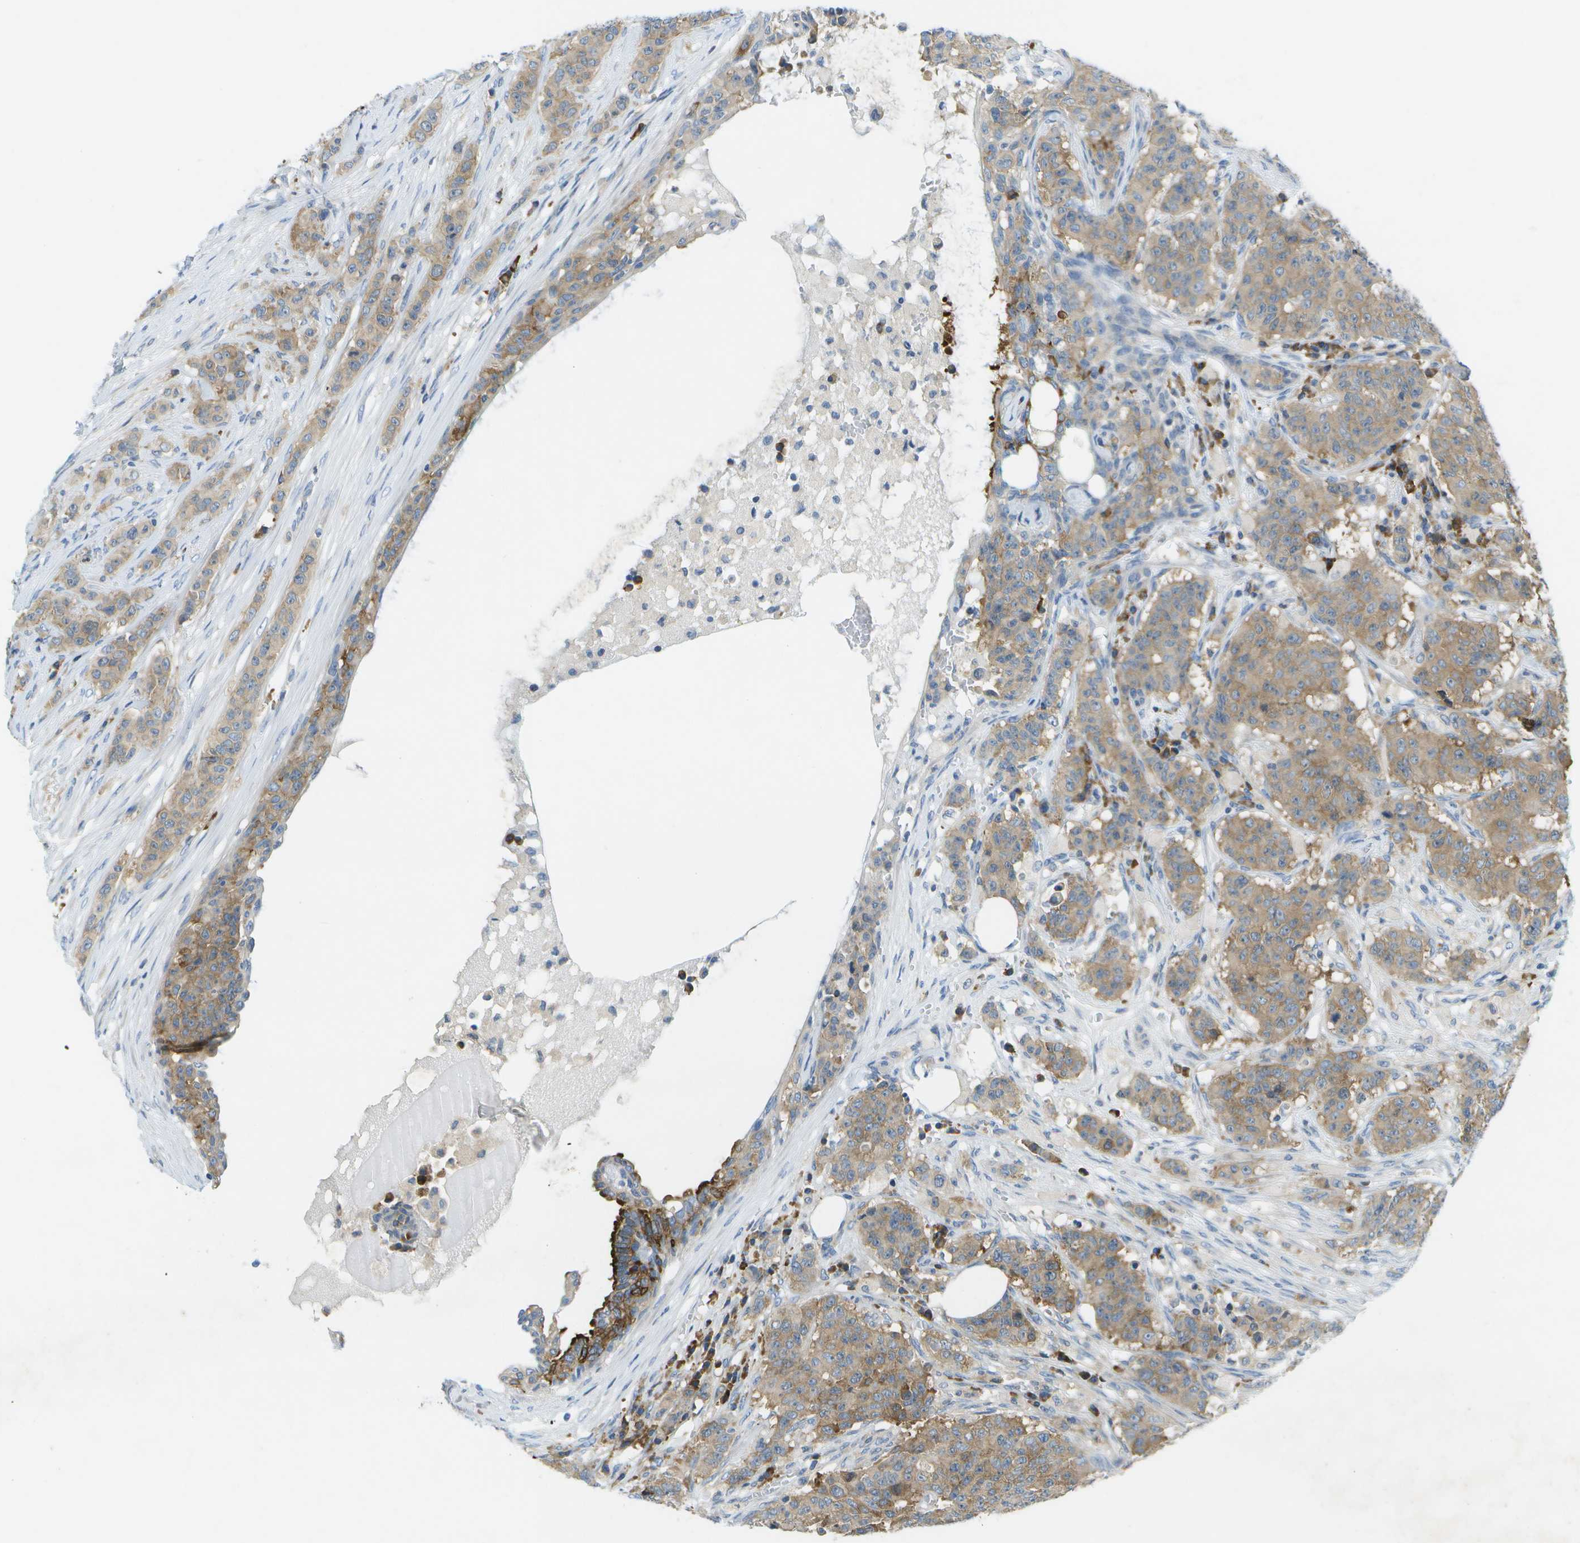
{"staining": {"intensity": "moderate", "quantity": ">75%", "location": "cytoplasmic/membranous"}, "tissue": "breast cancer", "cell_type": "Tumor cells", "image_type": "cancer", "snomed": [{"axis": "morphology", "description": "Normal tissue, NOS"}, {"axis": "morphology", "description": "Duct carcinoma"}, {"axis": "topography", "description": "Breast"}], "caption": "This image displays infiltrating ductal carcinoma (breast) stained with IHC to label a protein in brown. The cytoplasmic/membranous of tumor cells show moderate positivity for the protein. Nuclei are counter-stained blue.", "gene": "WNK2", "patient": {"sex": "female", "age": 40}}